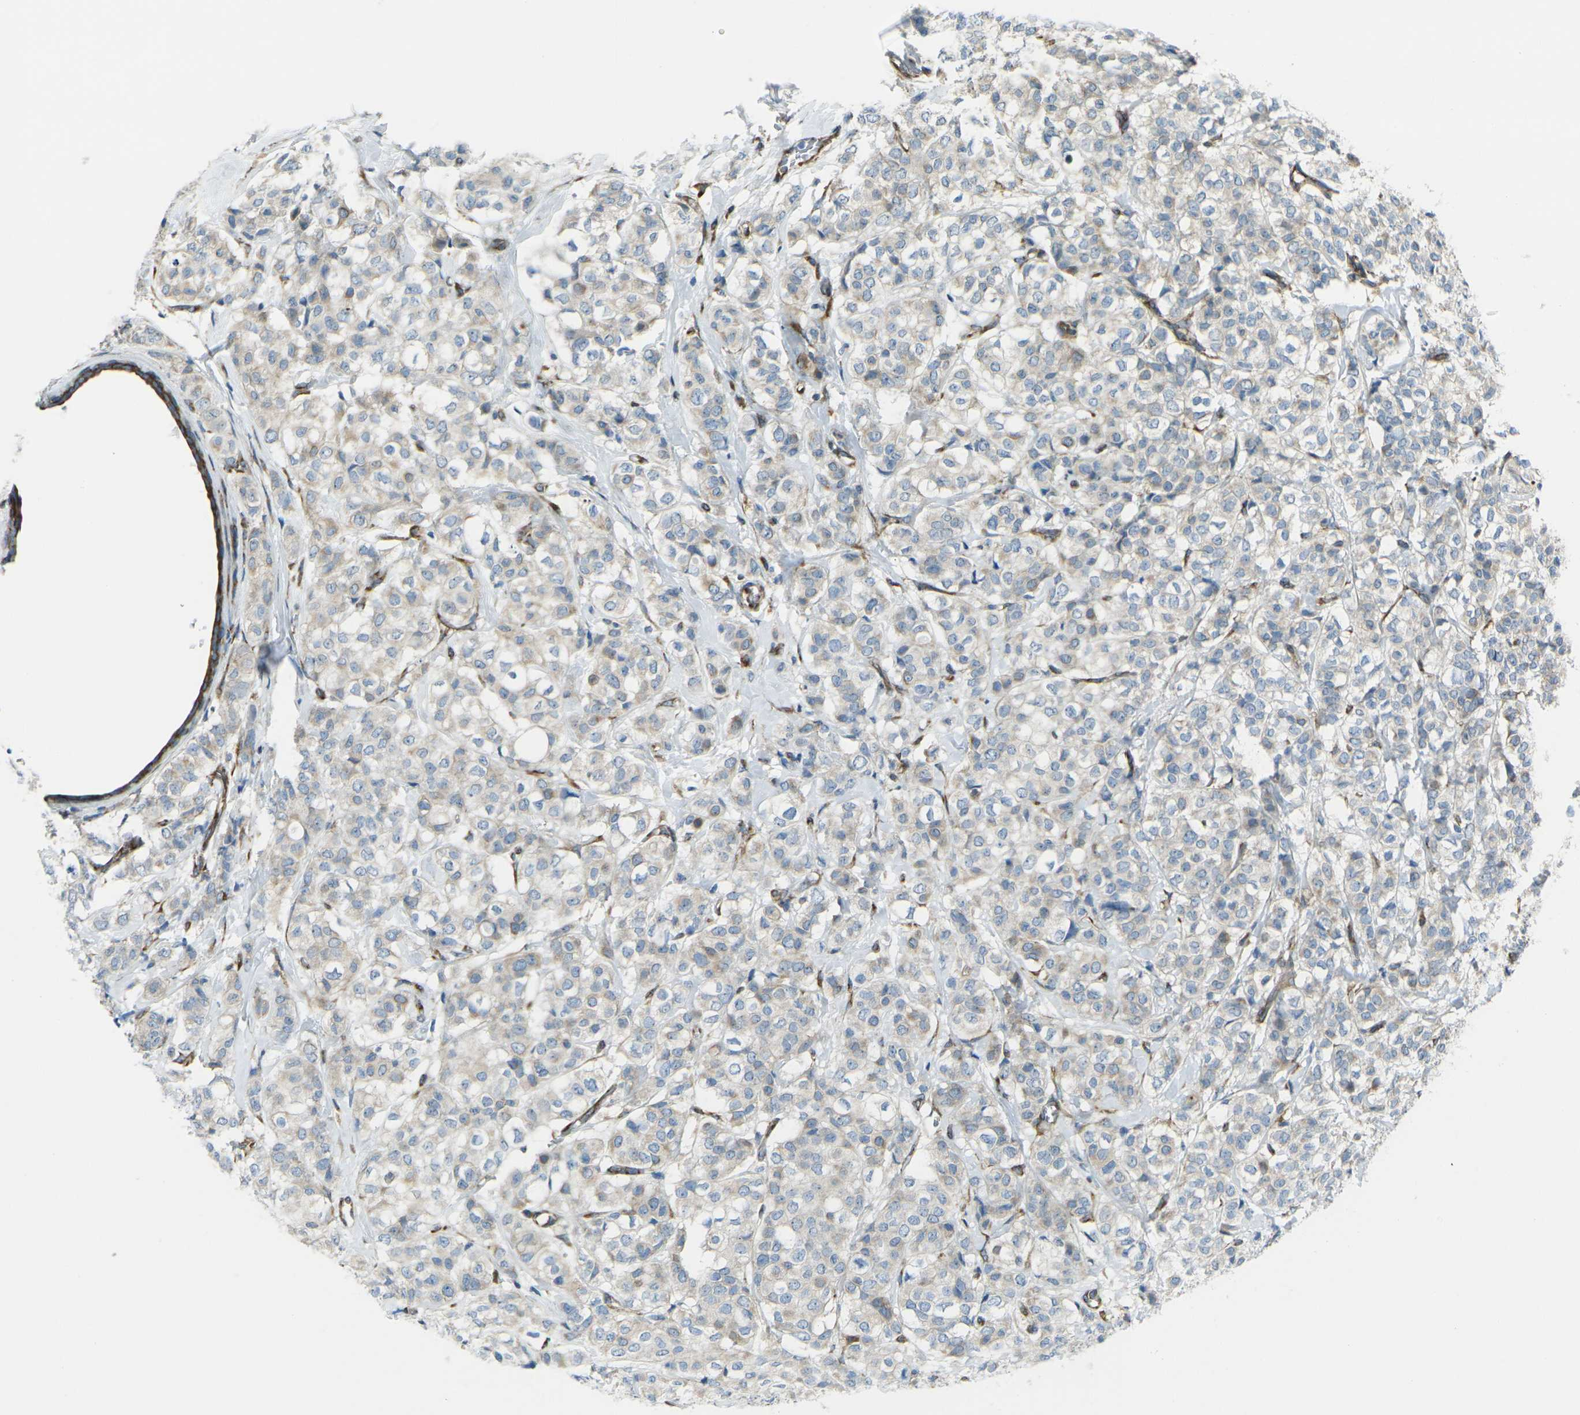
{"staining": {"intensity": "negative", "quantity": "none", "location": "none"}, "tissue": "breast cancer", "cell_type": "Tumor cells", "image_type": "cancer", "snomed": [{"axis": "morphology", "description": "Lobular carcinoma"}, {"axis": "topography", "description": "Breast"}], "caption": "Lobular carcinoma (breast) was stained to show a protein in brown. There is no significant expression in tumor cells.", "gene": "CELSR2", "patient": {"sex": "female", "age": 60}}